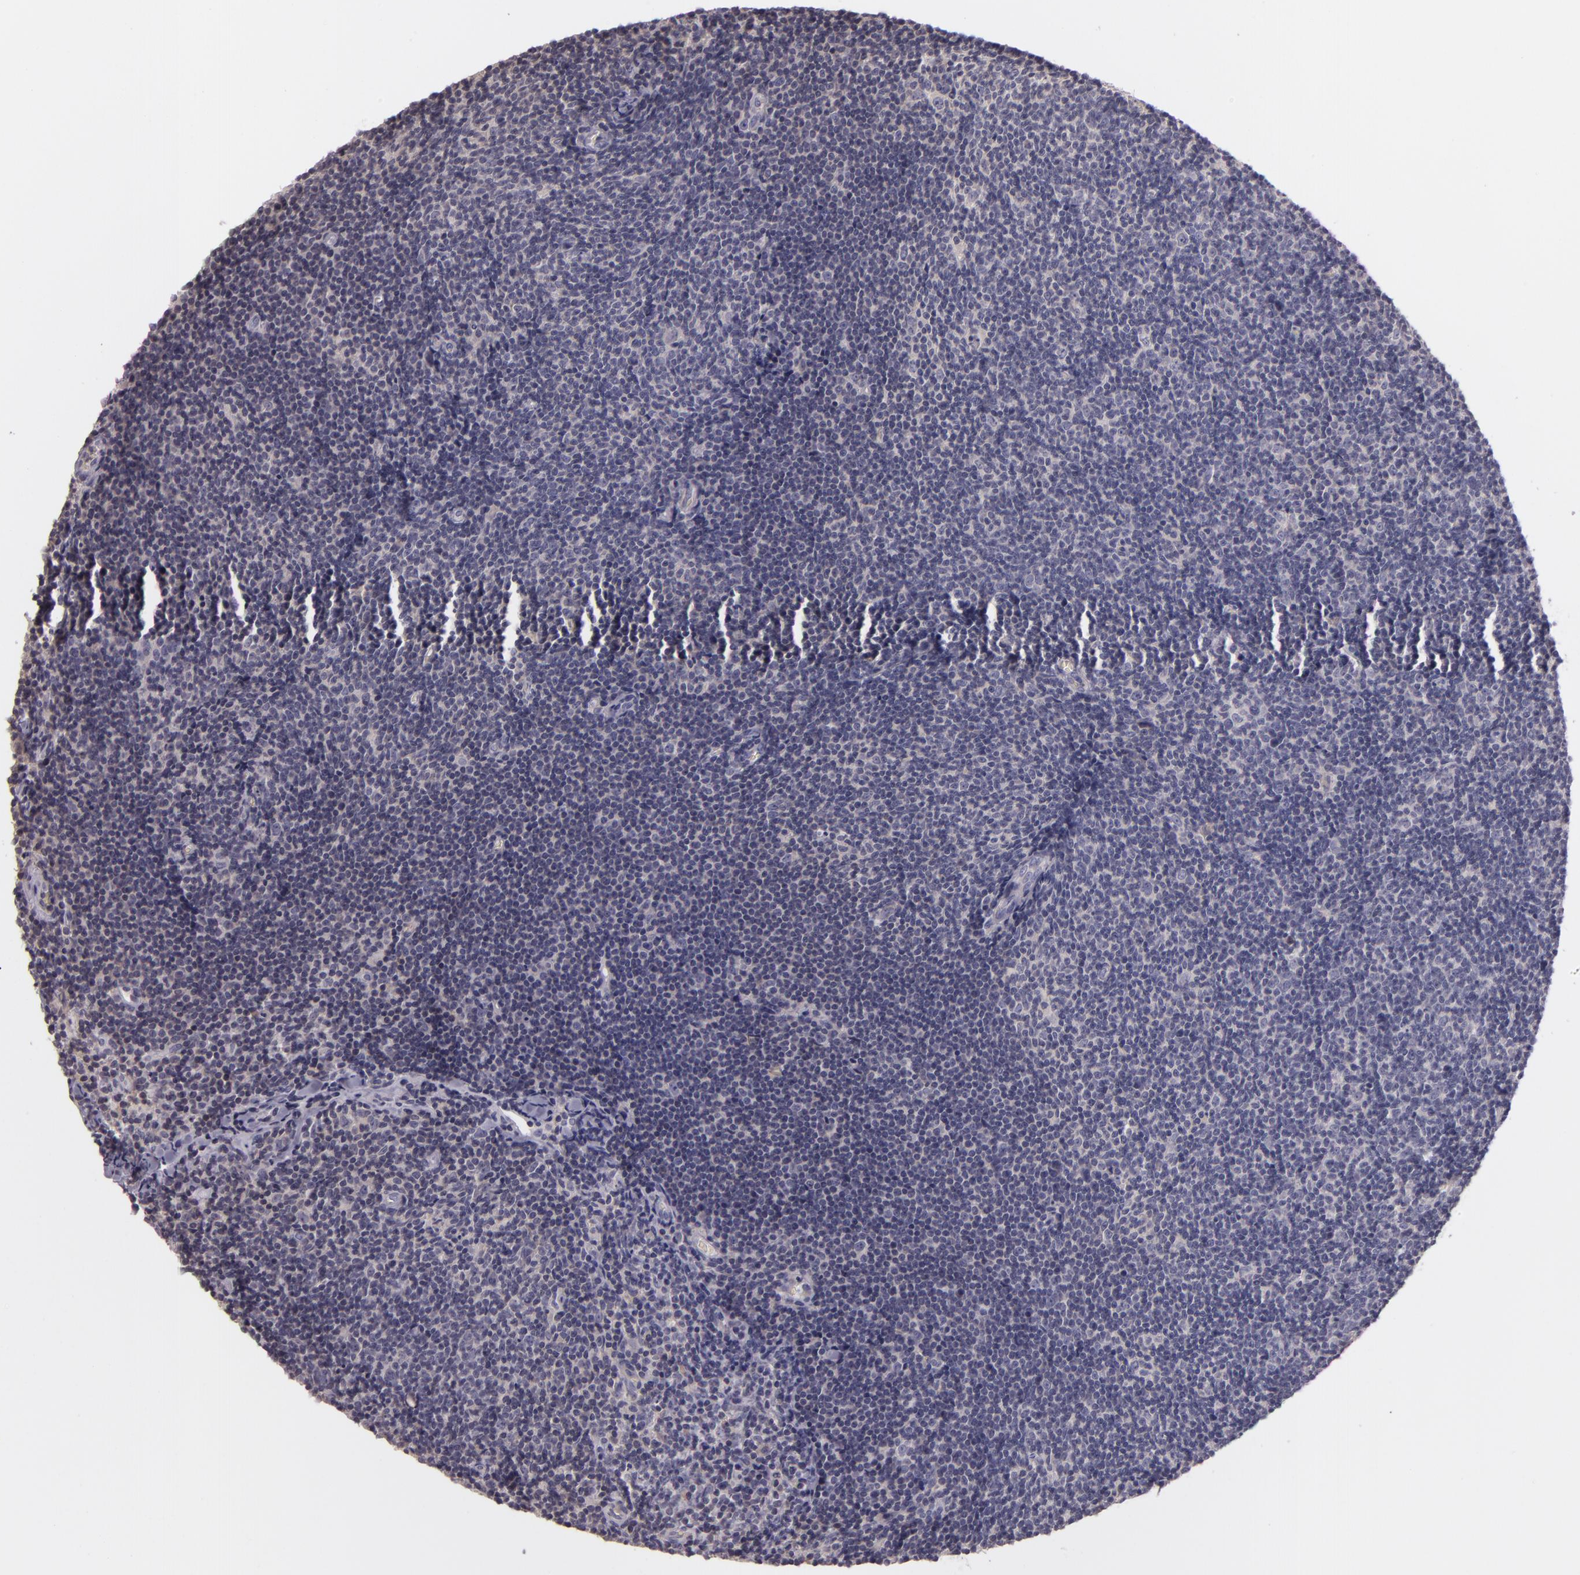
{"staining": {"intensity": "negative", "quantity": "none", "location": "none"}, "tissue": "lymphoma", "cell_type": "Tumor cells", "image_type": "cancer", "snomed": [{"axis": "morphology", "description": "Malignant lymphoma, non-Hodgkin's type, Low grade"}, {"axis": "topography", "description": "Lymph node"}], "caption": "Immunohistochemistry (IHC) photomicrograph of low-grade malignant lymphoma, non-Hodgkin's type stained for a protein (brown), which exhibits no positivity in tumor cells.", "gene": "RALGAPA1", "patient": {"sex": "male", "age": 49}}